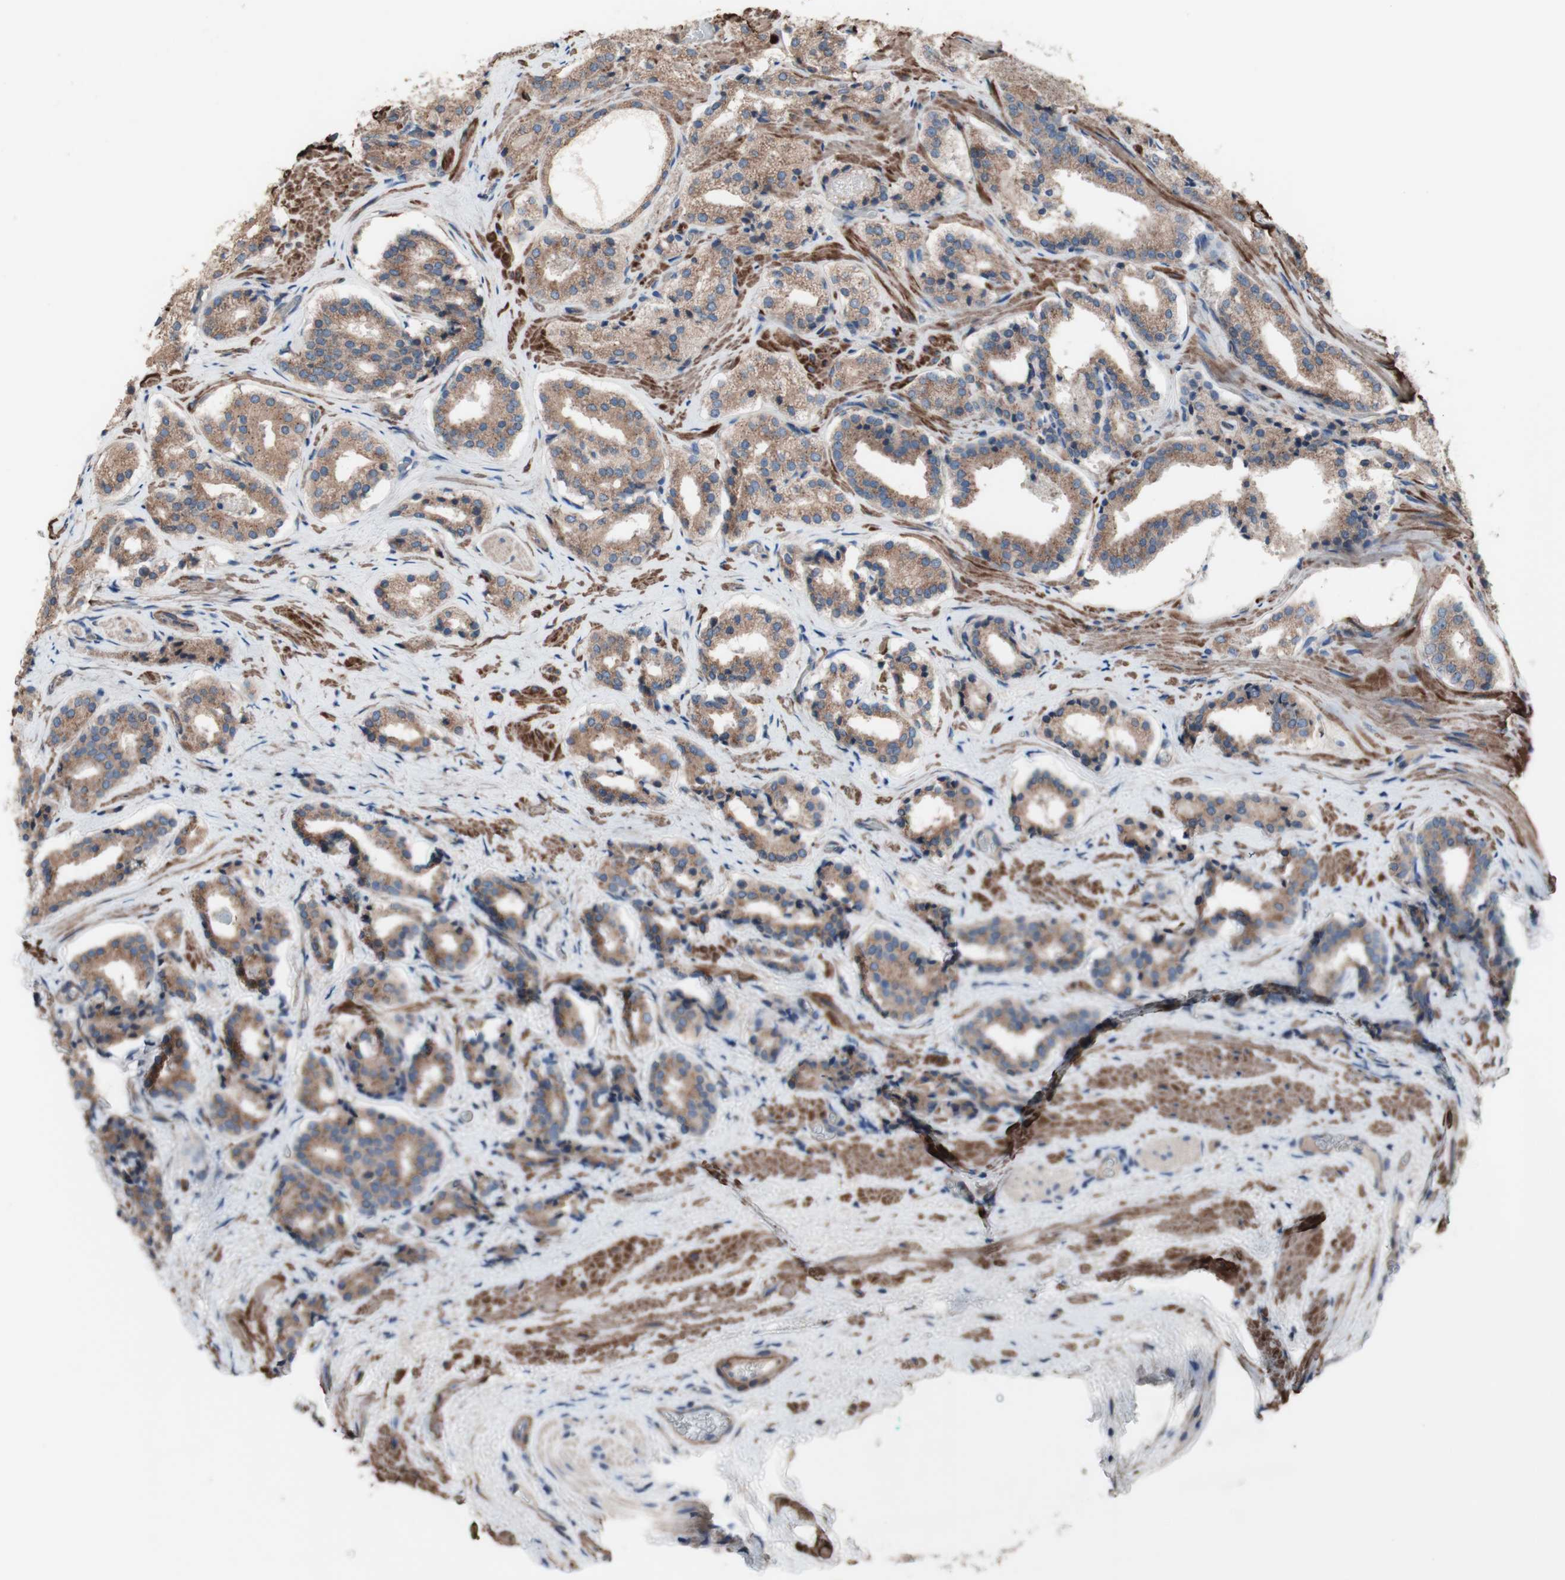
{"staining": {"intensity": "moderate", "quantity": ">75%", "location": "cytoplasmic/membranous"}, "tissue": "prostate cancer", "cell_type": "Tumor cells", "image_type": "cancer", "snomed": [{"axis": "morphology", "description": "Adenocarcinoma, High grade"}, {"axis": "topography", "description": "Prostate"}], "caption": "The histopathology image exhibits a brown stain indicating the presence of a protein in the cytoplasmic/membranous of tumor cells in prostate cancer (adenocarcinoma (high-grade)).", "gene": "COPB1", "patient": {"sex": "male", "age": 60}}